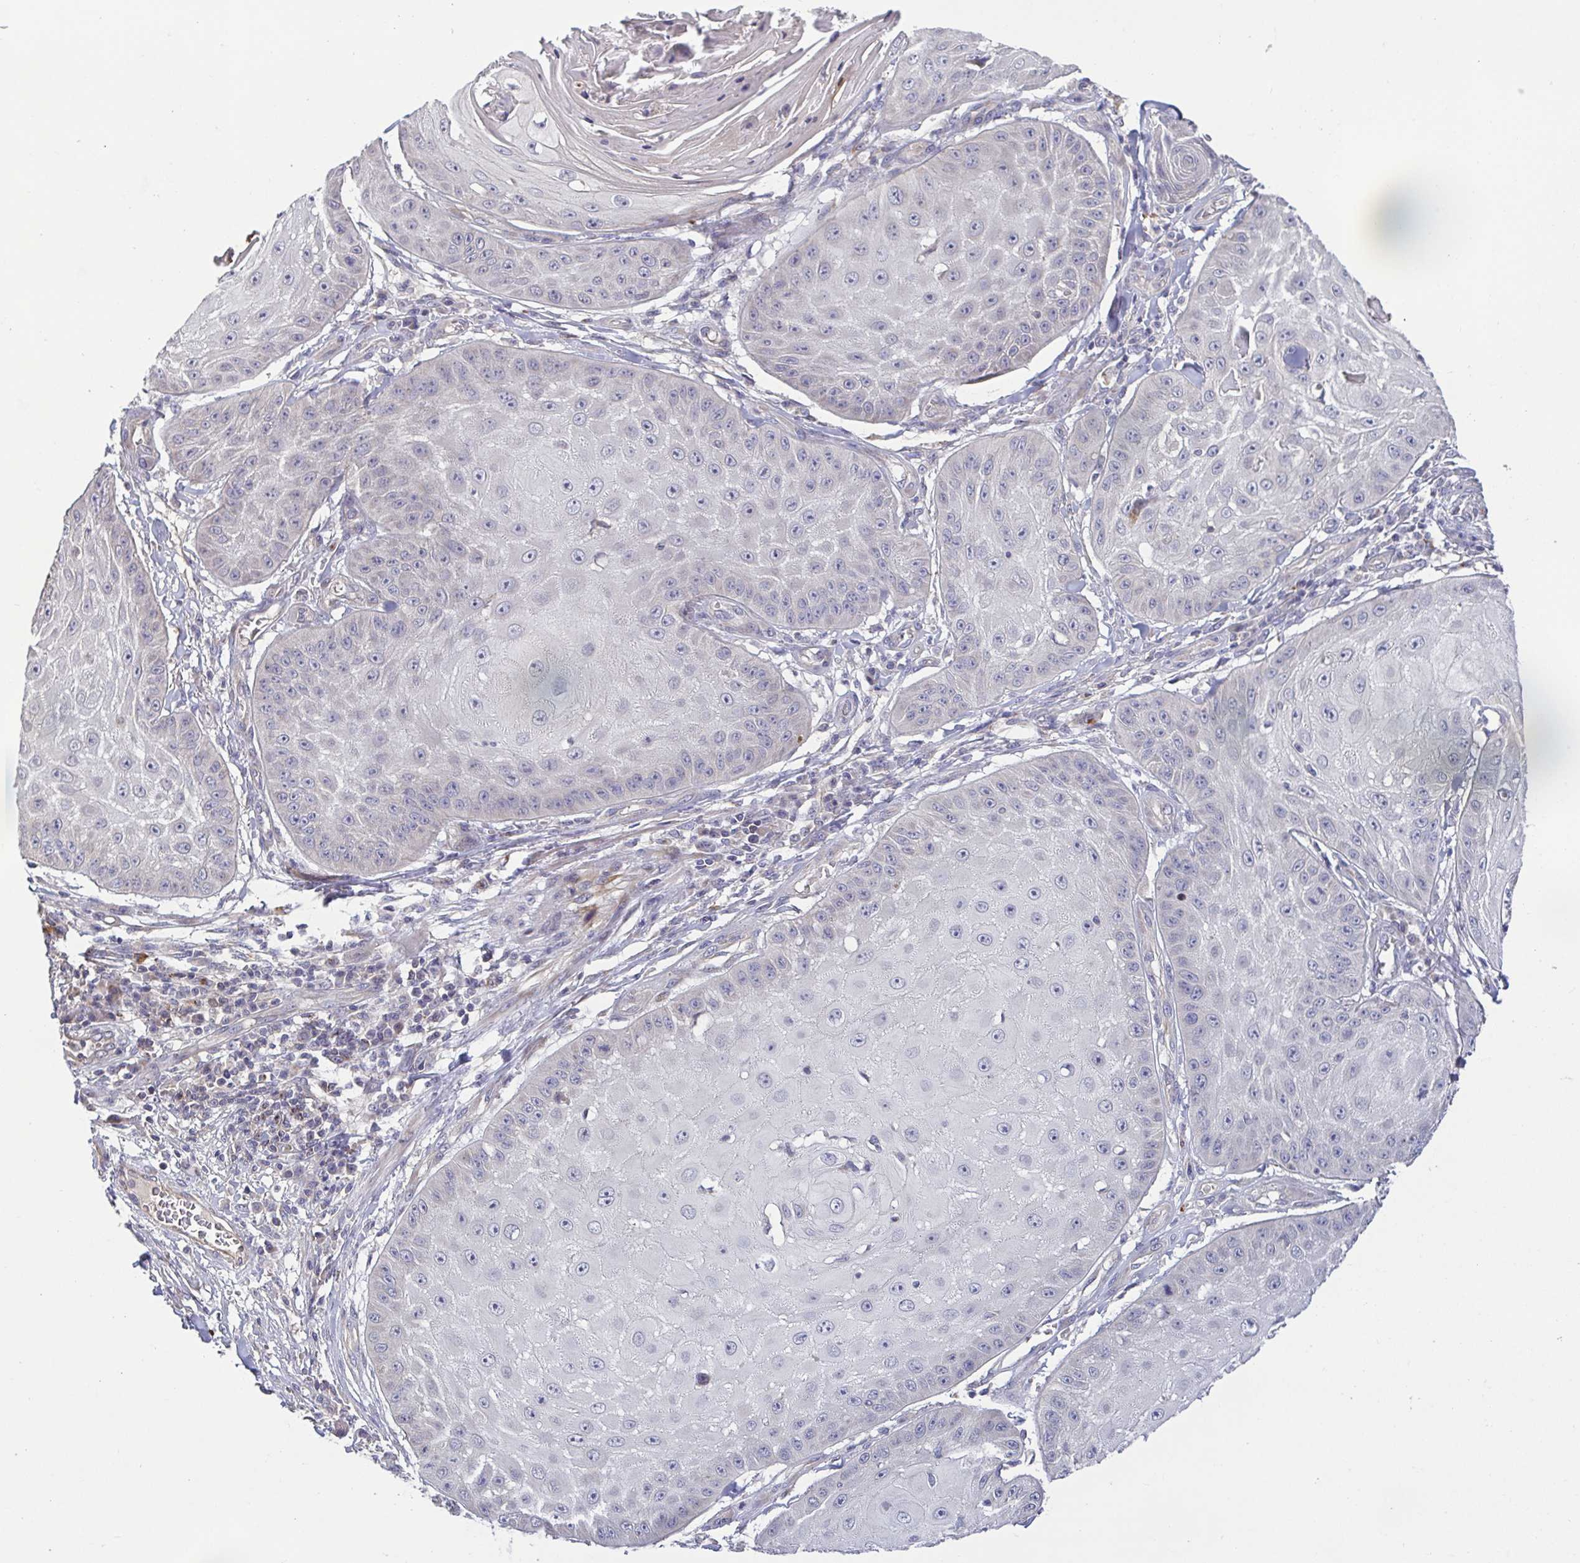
{"staining": {"intensity": "negative", "quantity": "none", "location": "none"}, "tissue": "skin cancer", "cell_type": "Tumor cells", "image_type": "cancer", "snomed": [{"axis": "morphology", "description": "Squamous cell carcinoma, NOS"}, {"axis": "topography", "description": "Skin"}], "caption": "Immunohistochemistry (IHC) histopathology image of neoplastic tissue: human skin cancer stained with DAB (3,3'-diaminobenzidine) shows no significant protein staining in tumor cells.", "gene": "OSBPL7", "patient": {"sex": "male", "age": 70}}